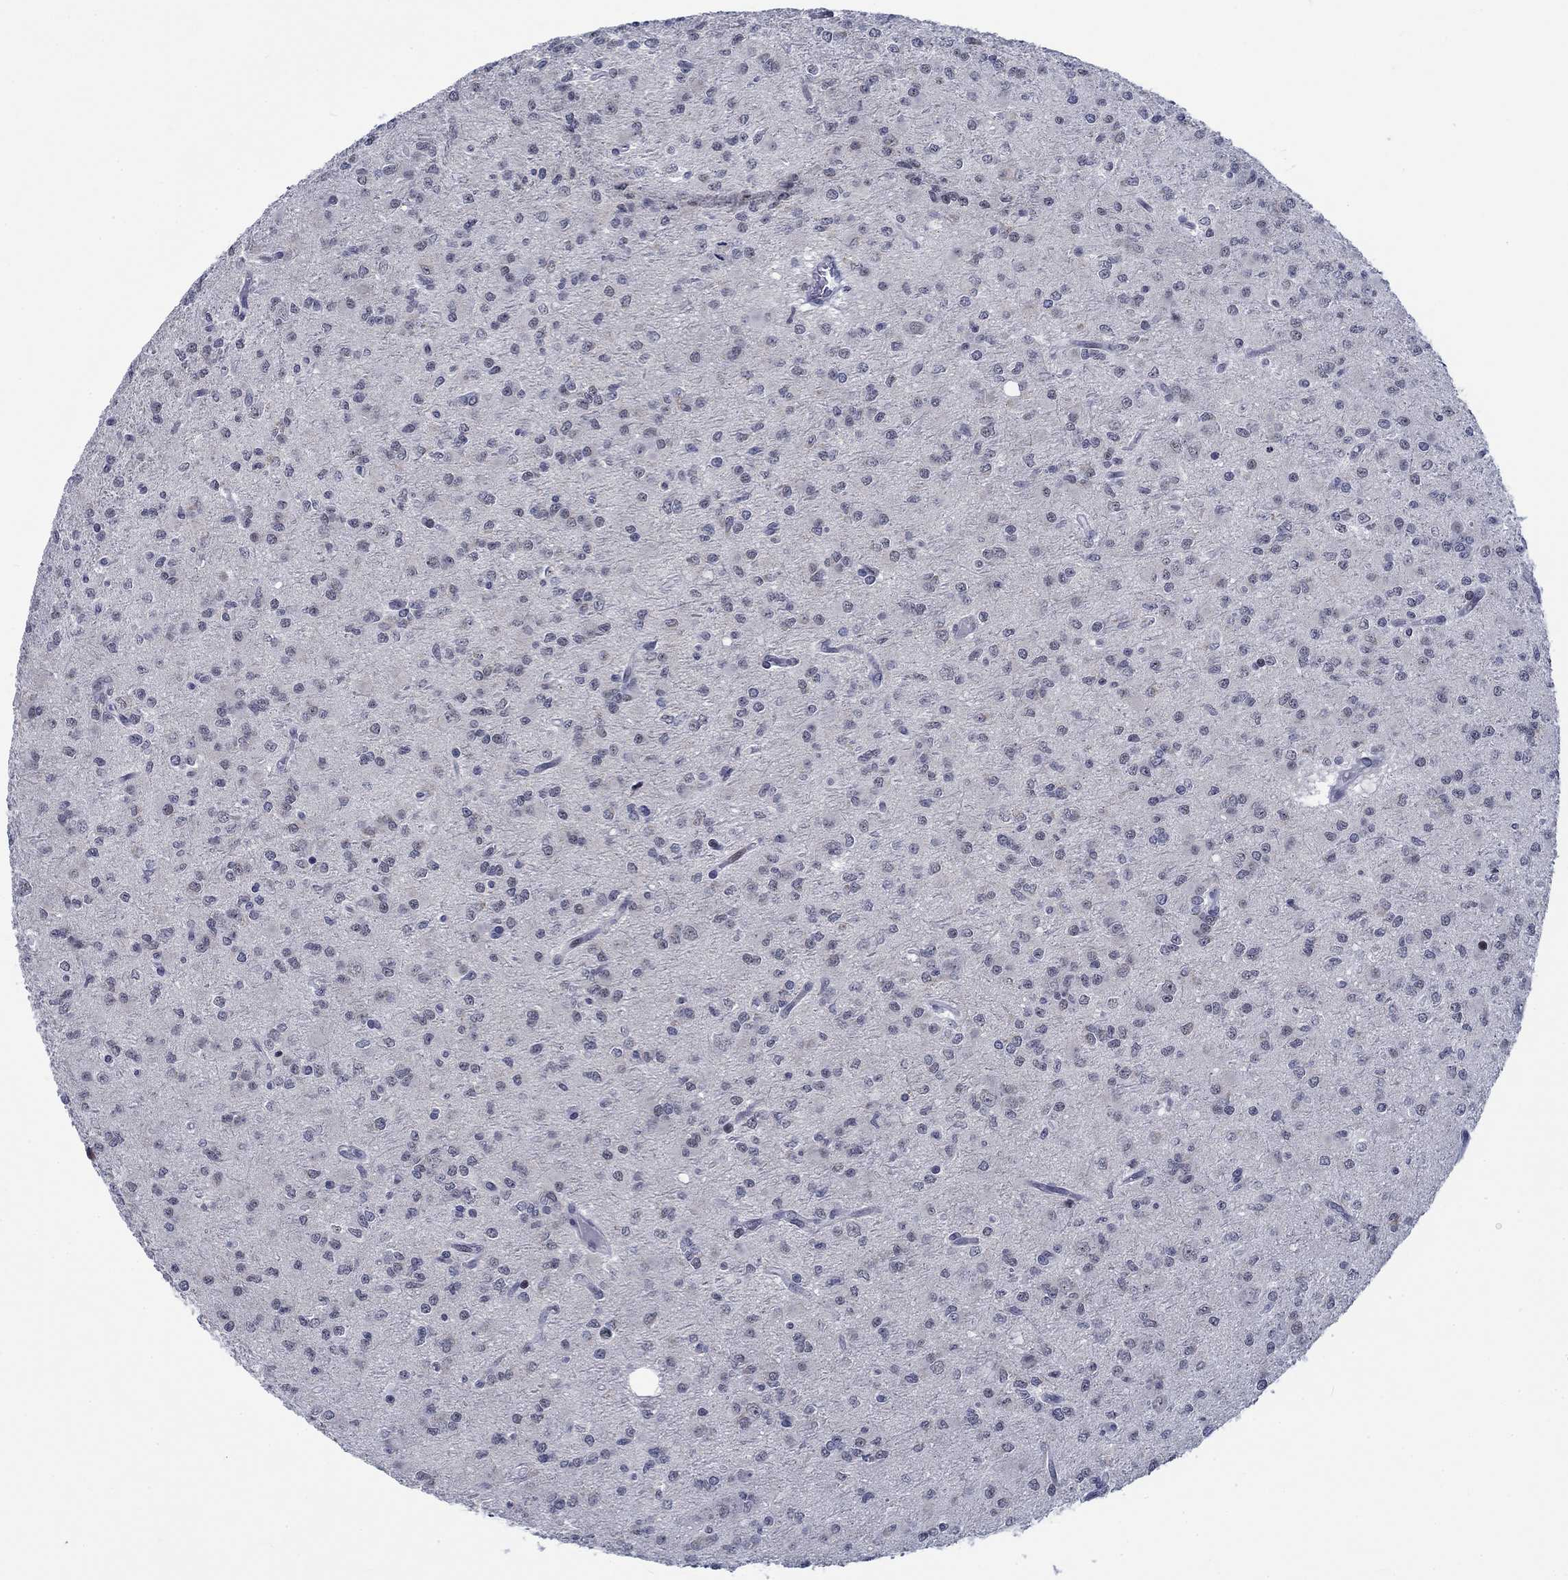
{"staining": {"intensity": "negative", "quantity": "none", "location": "none"}, "tissue": "glioma", "cell_type": "Tumor cells", "image_type": "cancer", "snomed": [{"axis": "morphology", "description": "Glioma, malignant, Low grade"}, {"axis": "topography", "description": "Brain"}], "caption": "The photomicrograph reveals no staining of tumor cells in glioma.", "gene": "NEU3", "patient": {"sex": "male", "age": 27}}